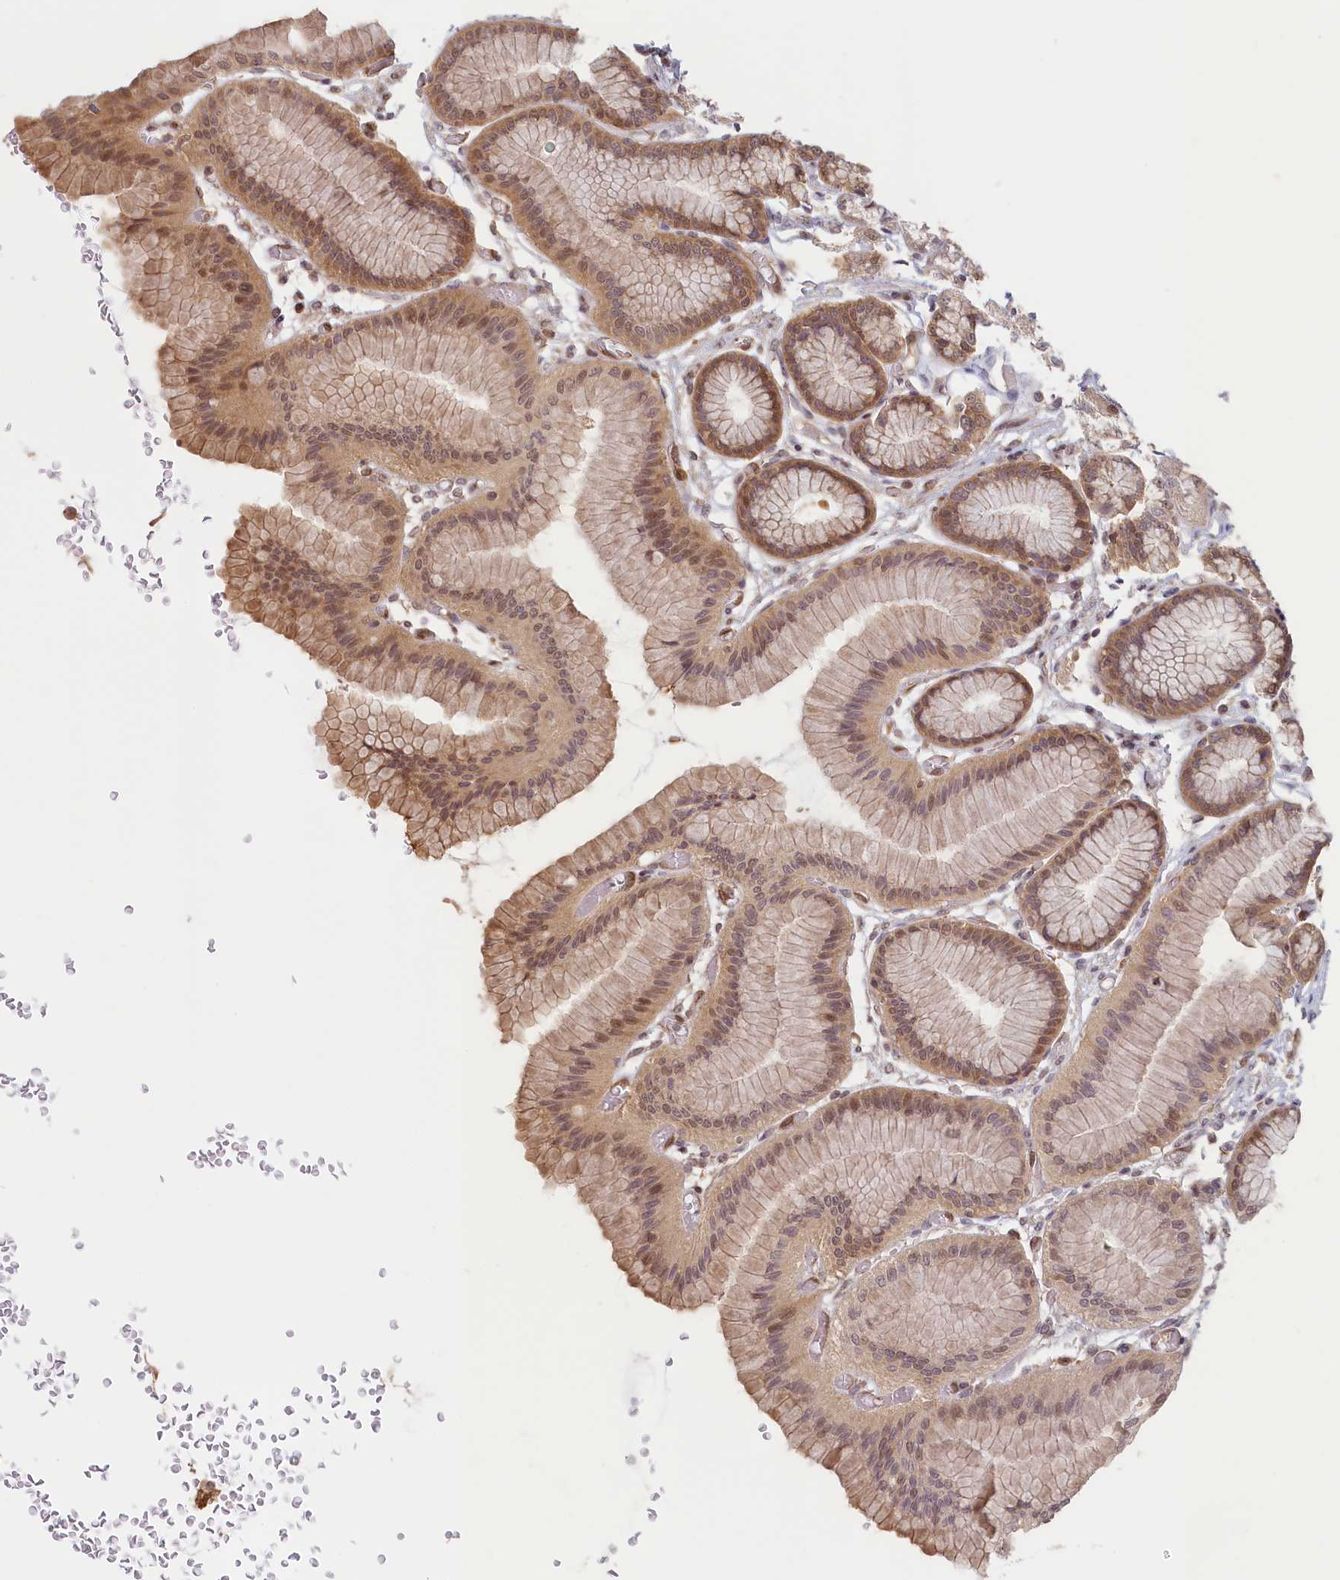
{"staining": {"intensity": "moderate", "quantity": ">75%", "location": "cytoplasmic/membranous,nuclear"}, "tissue": "stomach", "cell_type": "Glandular cells", "image_type": "normal", "snomed": [{"axis": "morphology", "description": "Normal tissue, NOS"}, {"axis": "morphology", "description": "Adenocarcinoma, NOS"}, {"axis": "morphology", "description": "Adenocarcinoma, High grade"}, {"axis": "topography", "description": "Stomach, upper"}, {"axis": "topography", "description": "Stomach"}], "caption": "Protein expression by immunohistochemistry shows moderate cytoplasmic/membranous,nuclear staining in approximately >75% of glandular cells in benign stomach.", "gene": "C19orf44", "patient": {"sex": "female", "age": 65}}